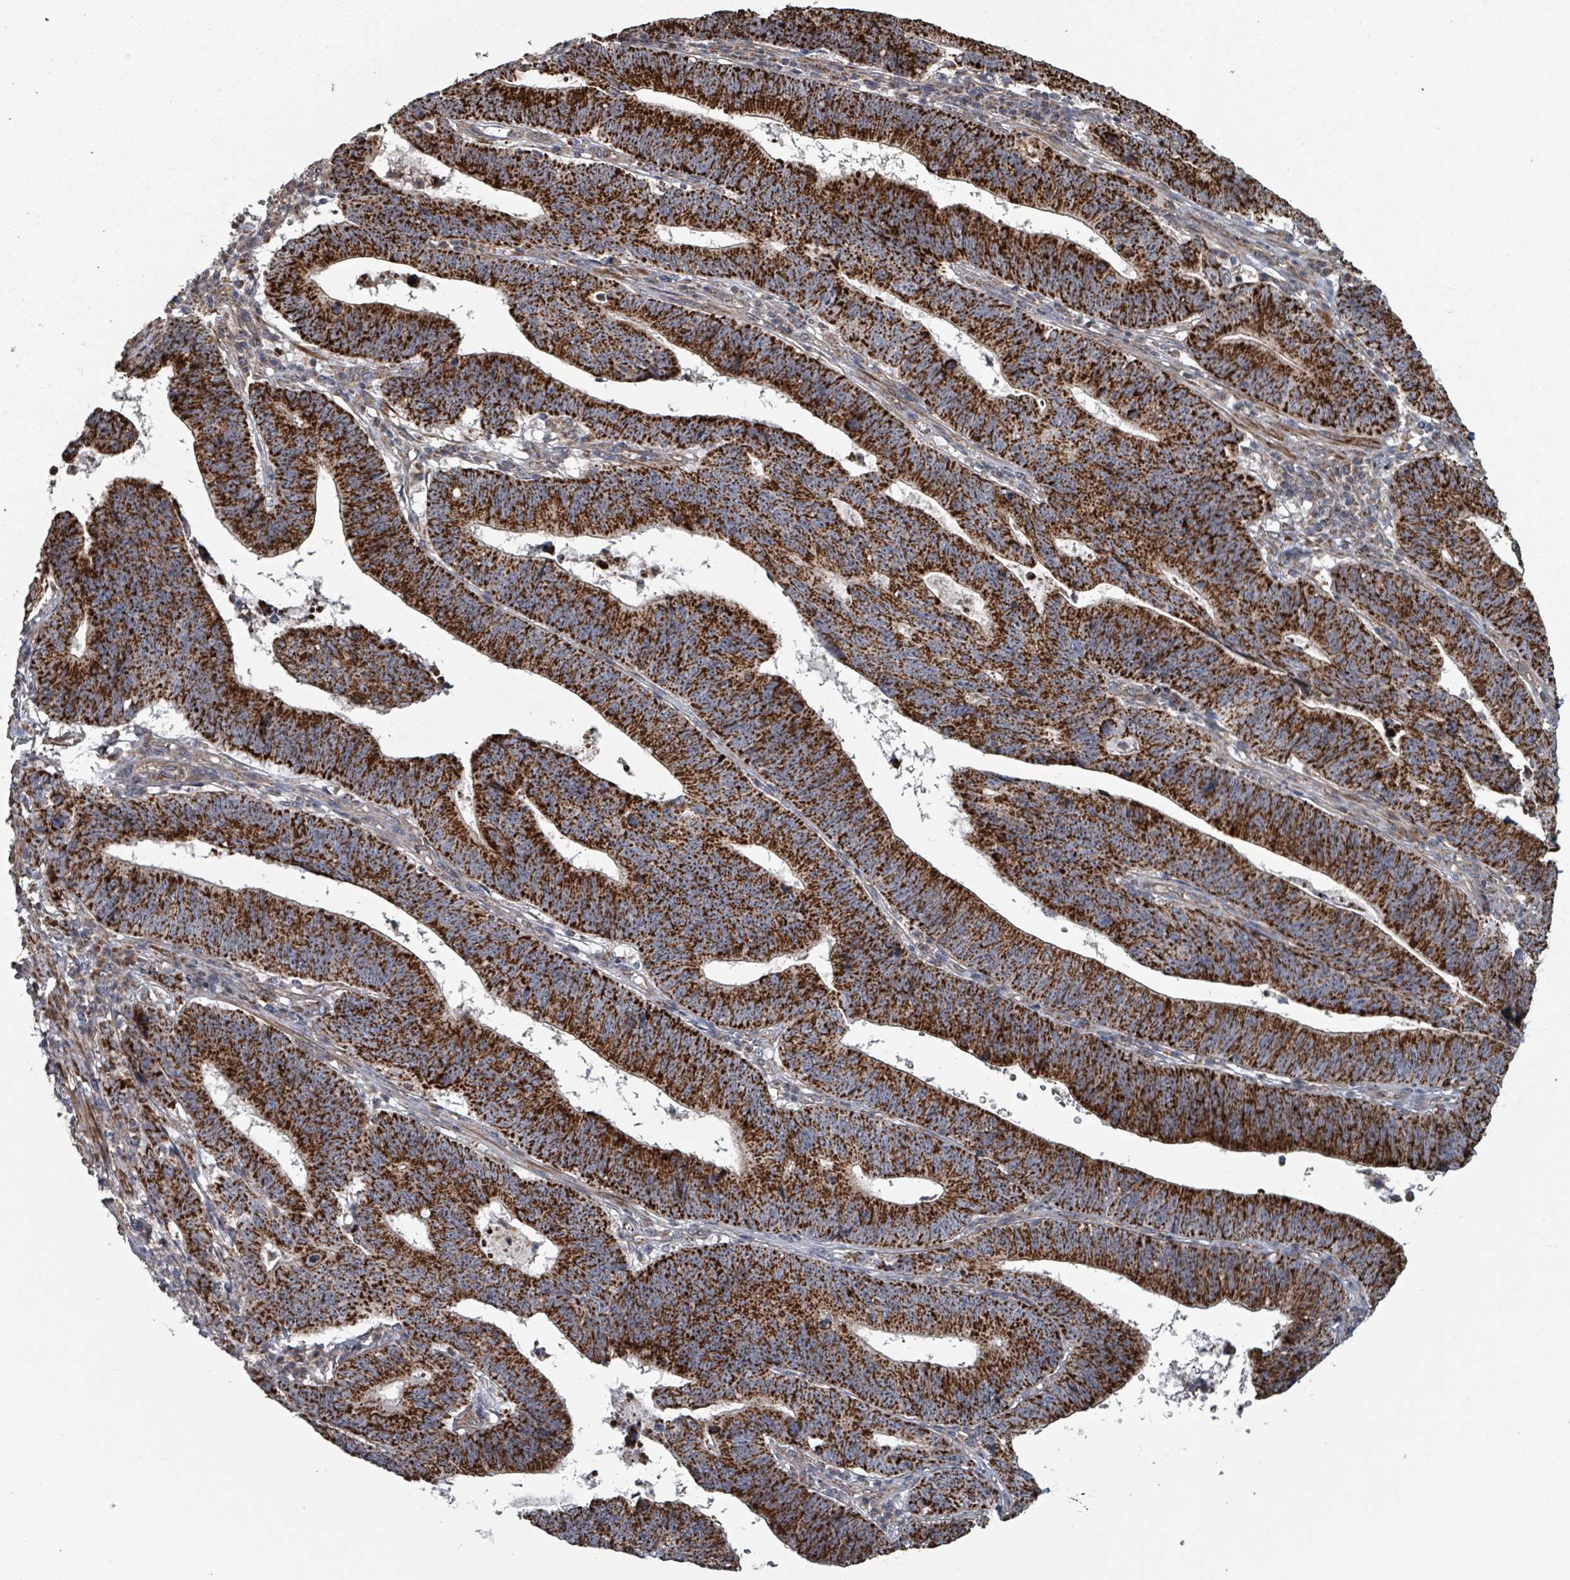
{"staining": {"intensity": "strong", "quantity": ">75%", "location": "cytoplasmic/membranous"}, "tissue": "stomach cancer", "cell_type": "Tumor cells", "image_type": "cancer", "snomed": [{"axis": "morphology", "description": "Adenocarcinoma, NOS"}, {"axis": "topography", "description": "Stomach"}], "caption": "Adenocarcinoma (stomach) stained with DAB immunohistochemistry demonstrates high levels of strong cytoplasmic/membranous staining in approximately >75% of tumor cells.", "gene": "MRPL4", "patient": {"sex": "male", "age": 59}}